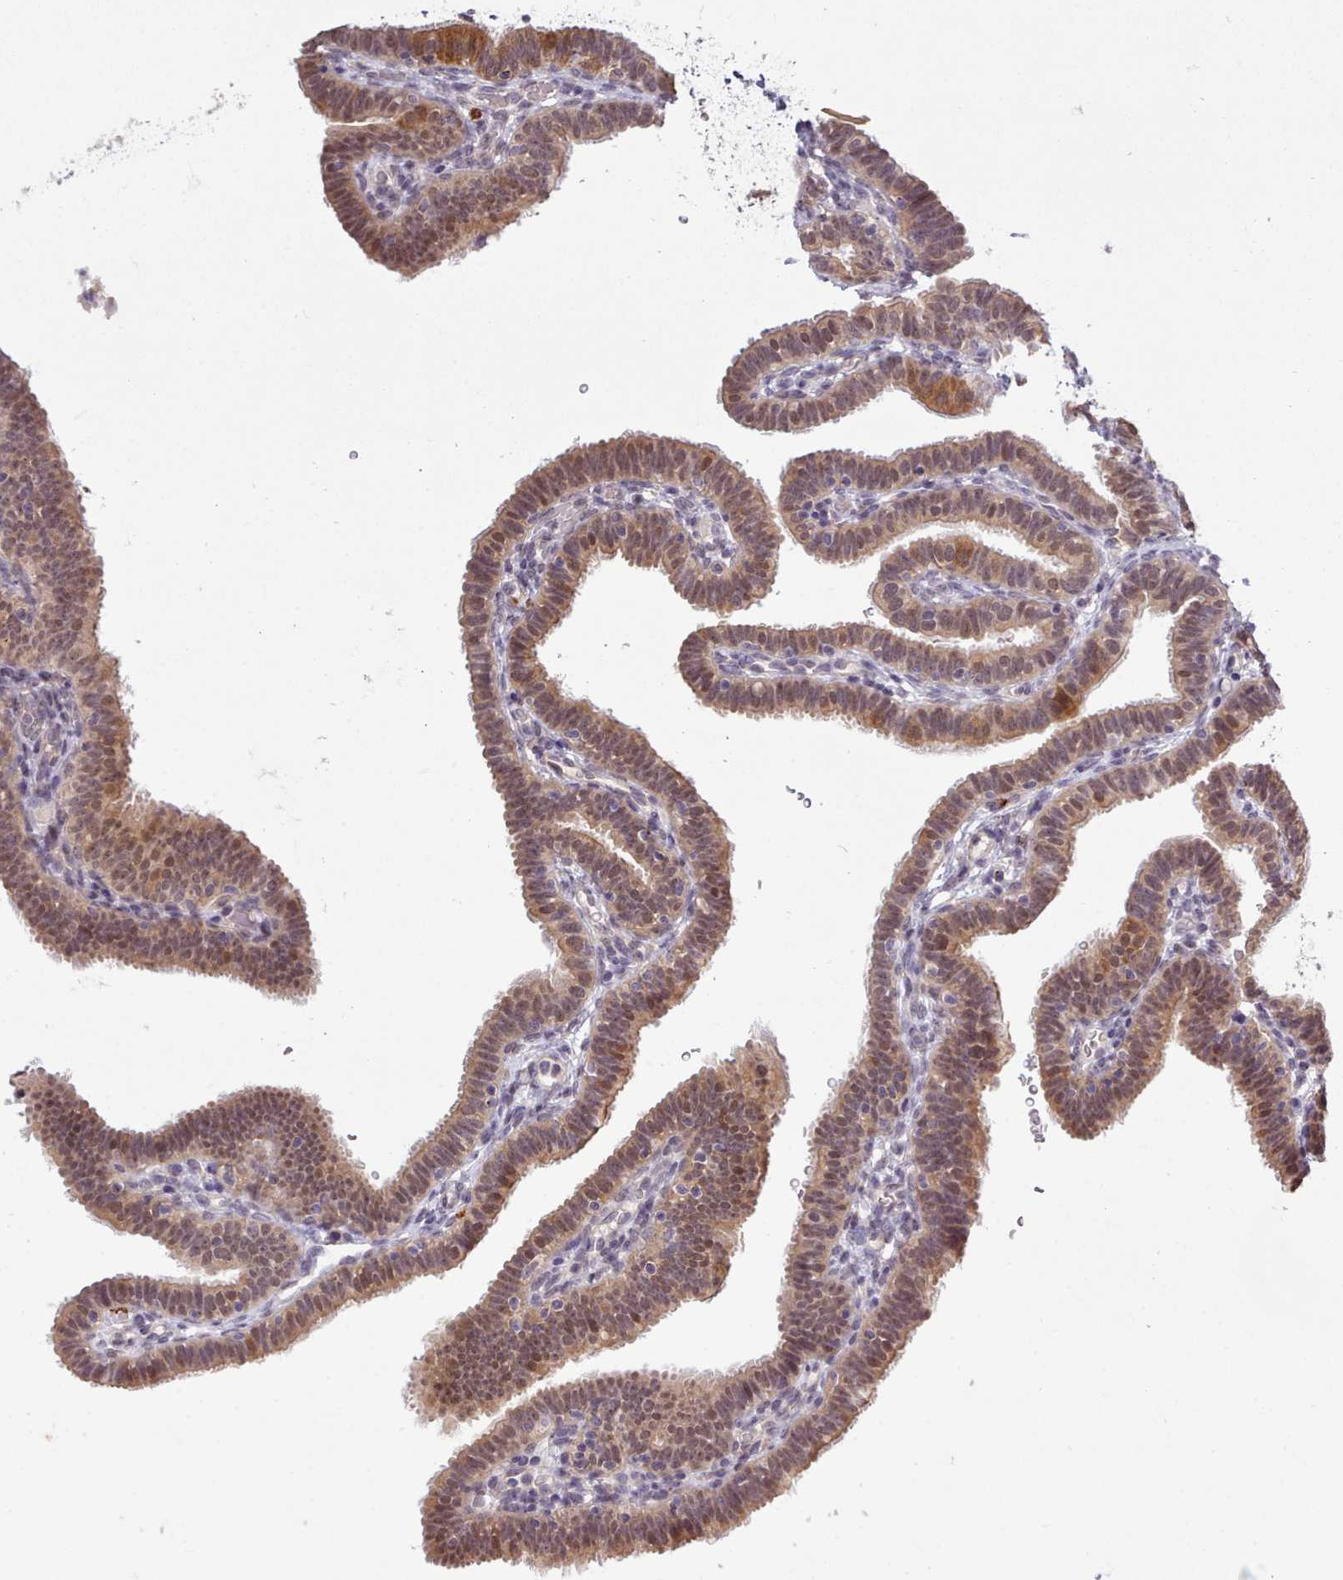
{"staining": {"intensity": "moderate", "quantity": ">75%", "location": "cytoplasmic/membranous,nuclear"}, "tissue": "fallopian tube", "cell_type": "Glandular cells", "image_type": "normal", "snomed": [{"axis": "morphology", "description": "Normal tissue, NOS"}, {"axis": "topography", "description": "Fallopian tube"}], "caption": "DAB immunohistochemical staining of unremarkable fallopian tube displays moderate cytoplasmic/membranous,nuclear protein positivity in about >75% of glandular cells. (Brightfield microscopy of DAB IHC at high magnification).", "gene": "ARL17A", "patient": {"sex": "female", "age": 41}}